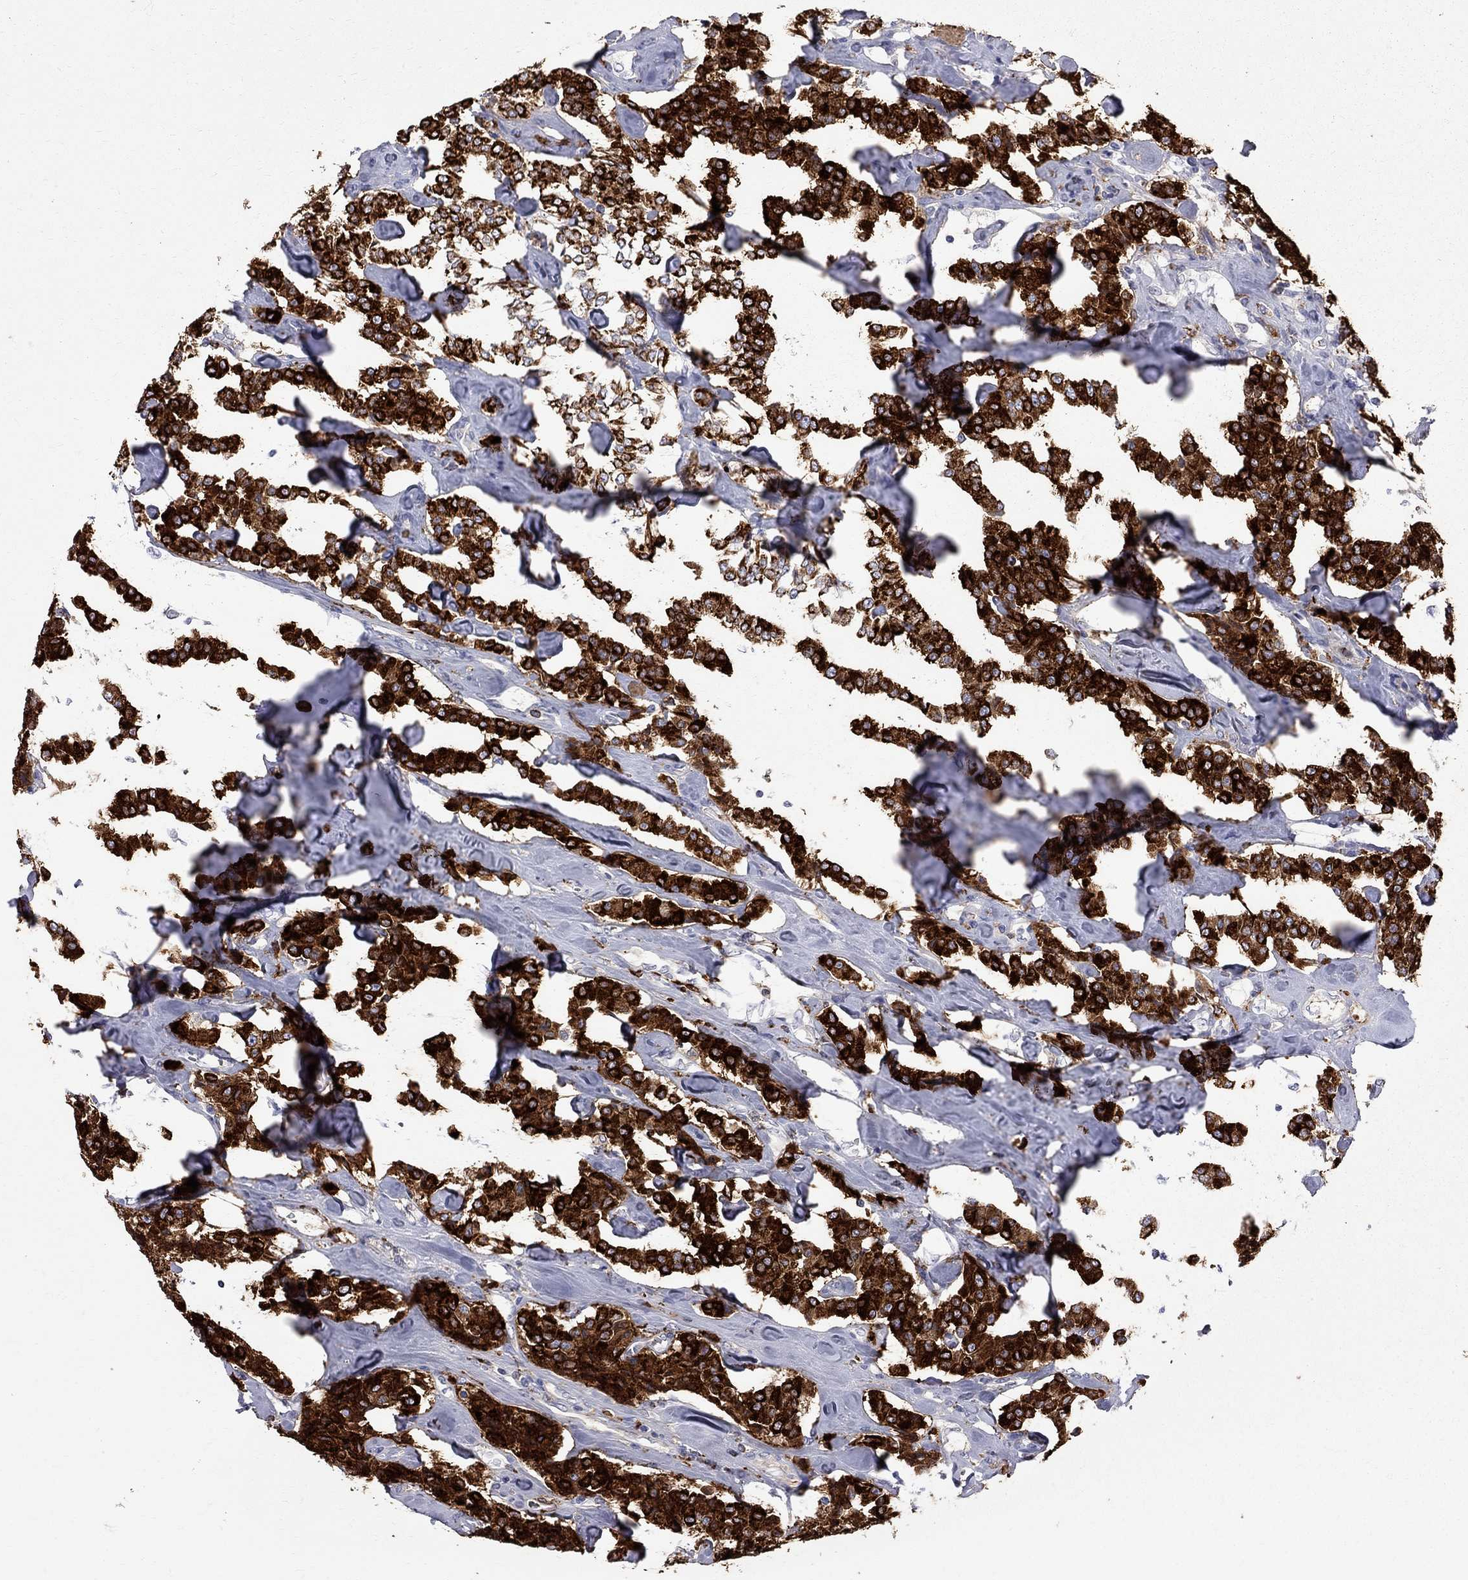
{"staining": {"intensity": "strong", "quantity": ">75%", "location": "cytoplasmic/membranous"}, "tissue": "carcinoid", "cell_type": "Tumor cells", "image_type": "cancer", "snomed": [{"axis": "morphology", "description": "Carcinoid, malignant, NOS"}, {"axis": "topography", "description": "Pancreas"}], "caption": "Immunohistochemistry (IHC) image of neoplastic tissue: carcinoid stained using immunohistochemistry (IHC) shows high levels of strong protein expression localized specifically in the cytoplasmic/membranous of tumor cells, appearing as a cytoplasmic/membranous brown color.", "gene": "ACSL1", "patient": {"sex": "male", "age": 41}}